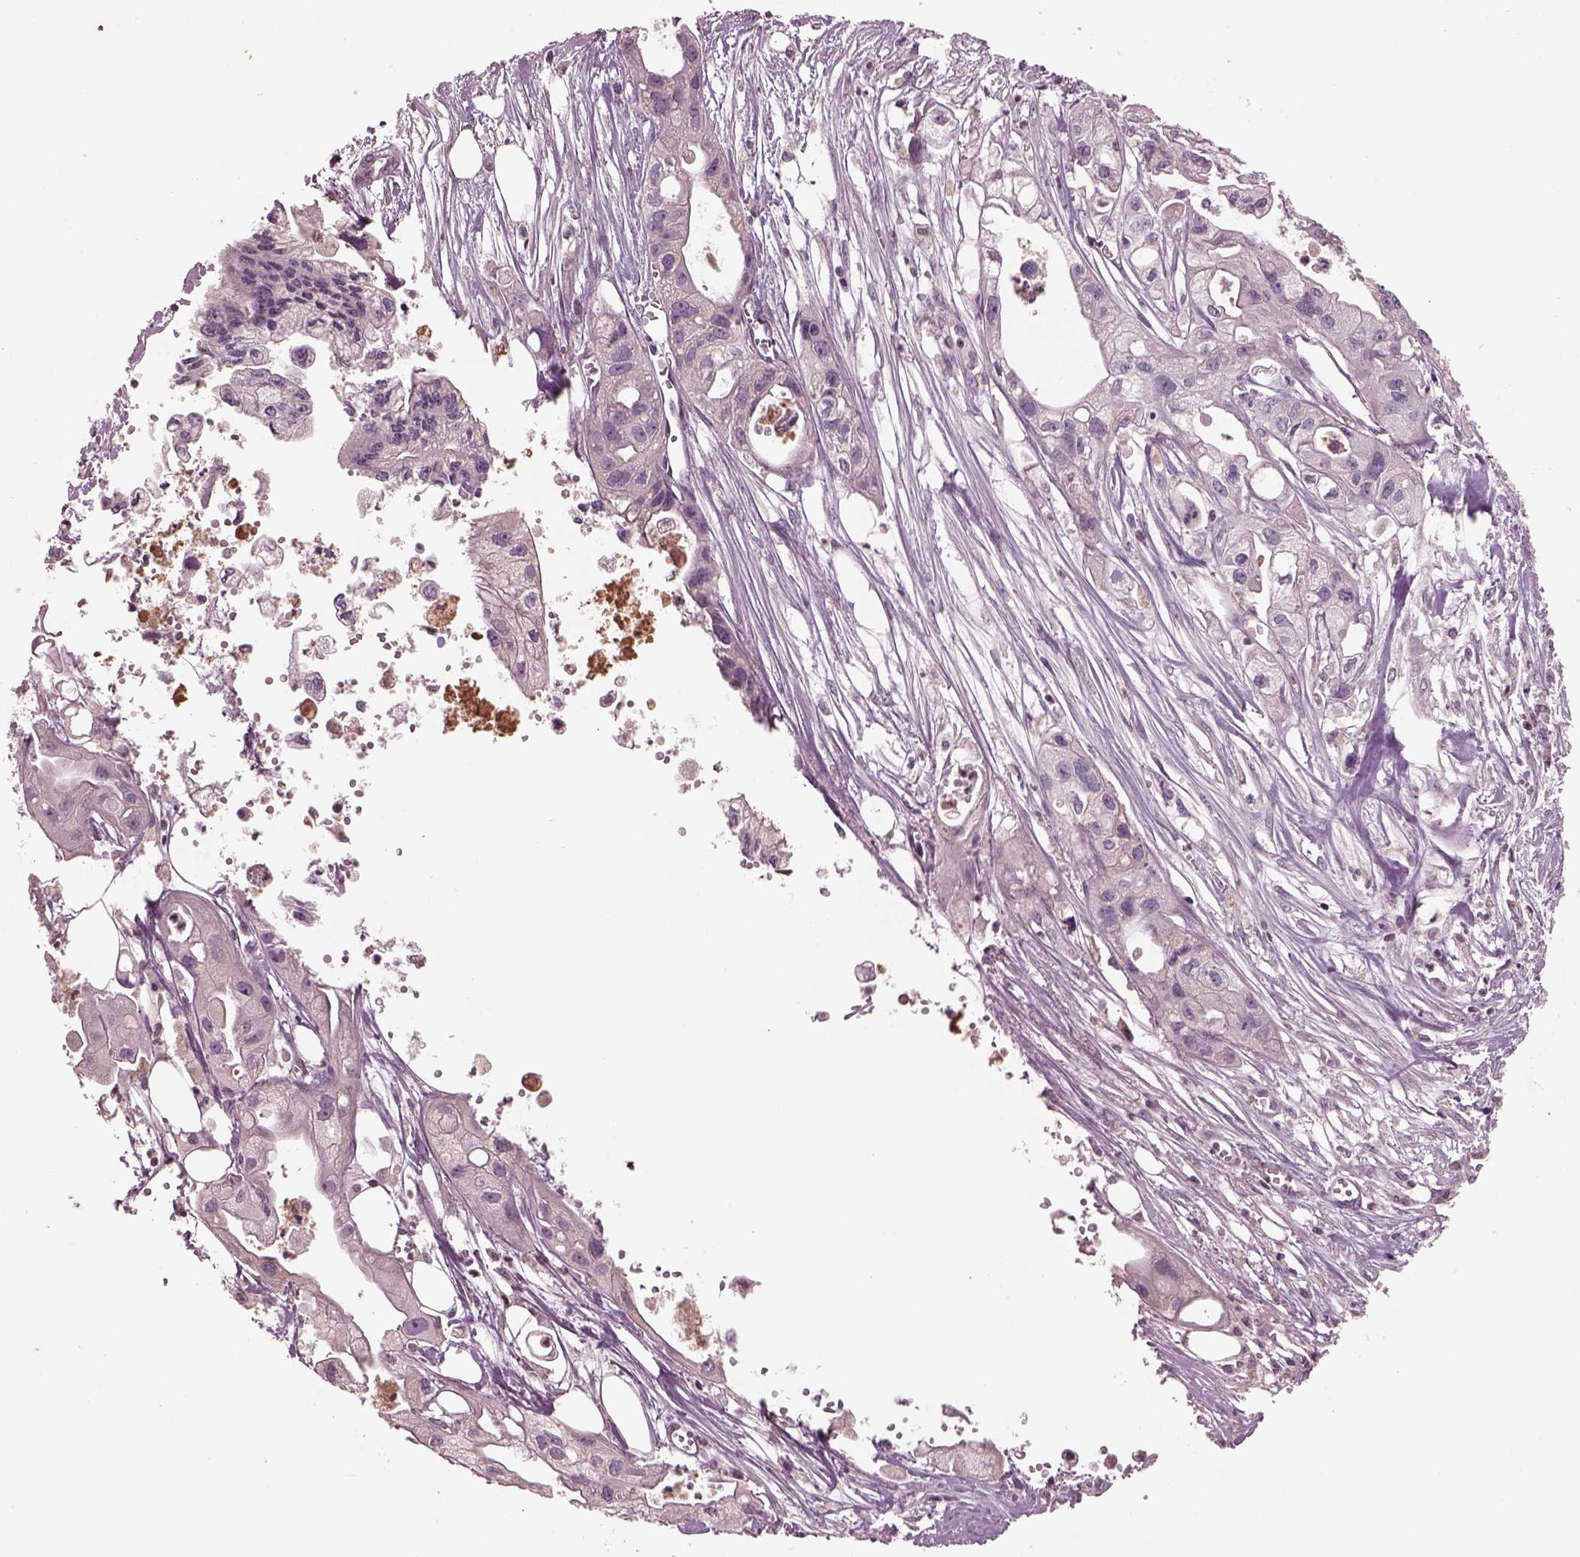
{"staining": {"intensity": "negative", "quantity": "none", "location": "none"}, "tissue": "pancreatic cancer", "cell_type": "Tumor cells", "image_type": "cancer", "snomed": [{"axis": "morphology", "description": "Adenocarcinoma, NOS"}, {"axis": "topography", "description": "Pancreas"}], "caption": "A high-resolution histopathology image shows immunohistochemistry (IHC) staining of pancreatic cancer, which displays no significant expression in tumor cells.", "gene": "PTX4", "patient": {"sex": "male", "age": 70}}